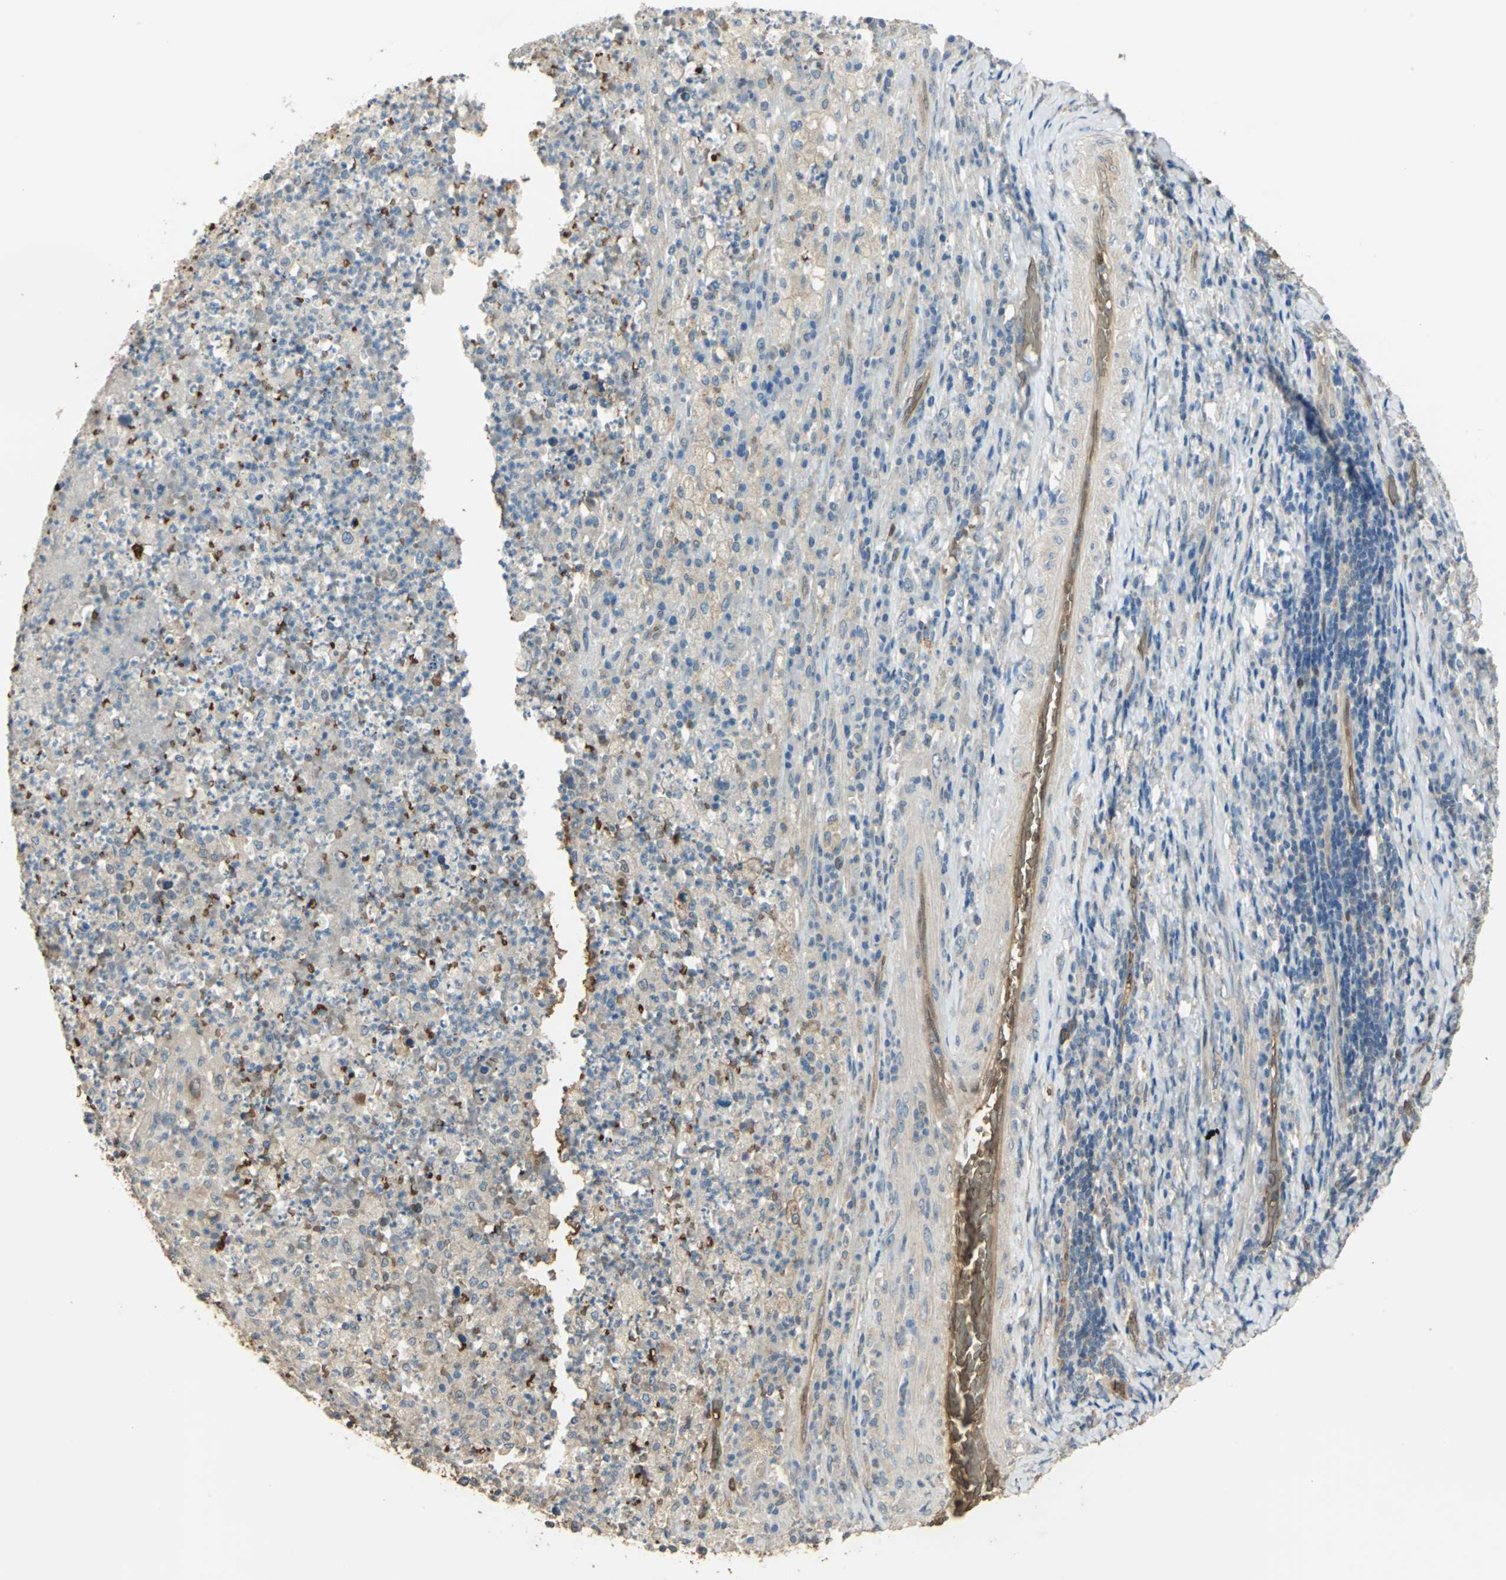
{"staining": {"intensity": "weak", "quantity": "25%-75%", "location": "cytoplasmic/membranous"}, "tissue": "testis cancer", "cell_type": "Tumor cells", "image_type": "cancer", "snomed": [{"axis": "morphology", "description": "Necrosis, NOS"}, {"axis": "morphology", "description": "Carcinoma, Embryonal, NOS"}, {"axis": "topography", "description": "Testis"}], "caption": "Immunohistochemistry (IHC) photomicrograph of neoplastic tissue: human testis embryonal carcinoma stained using immunohistochemistry (IHC) demonstrates low levels of weak protein expression localized specifically in the cytoplasmic/membranous of tumor cells, appearing as a cytoplasmic/membranous brown color.", "gene": "DDAH1", "patient": {"sex": "male", "age": 19}}